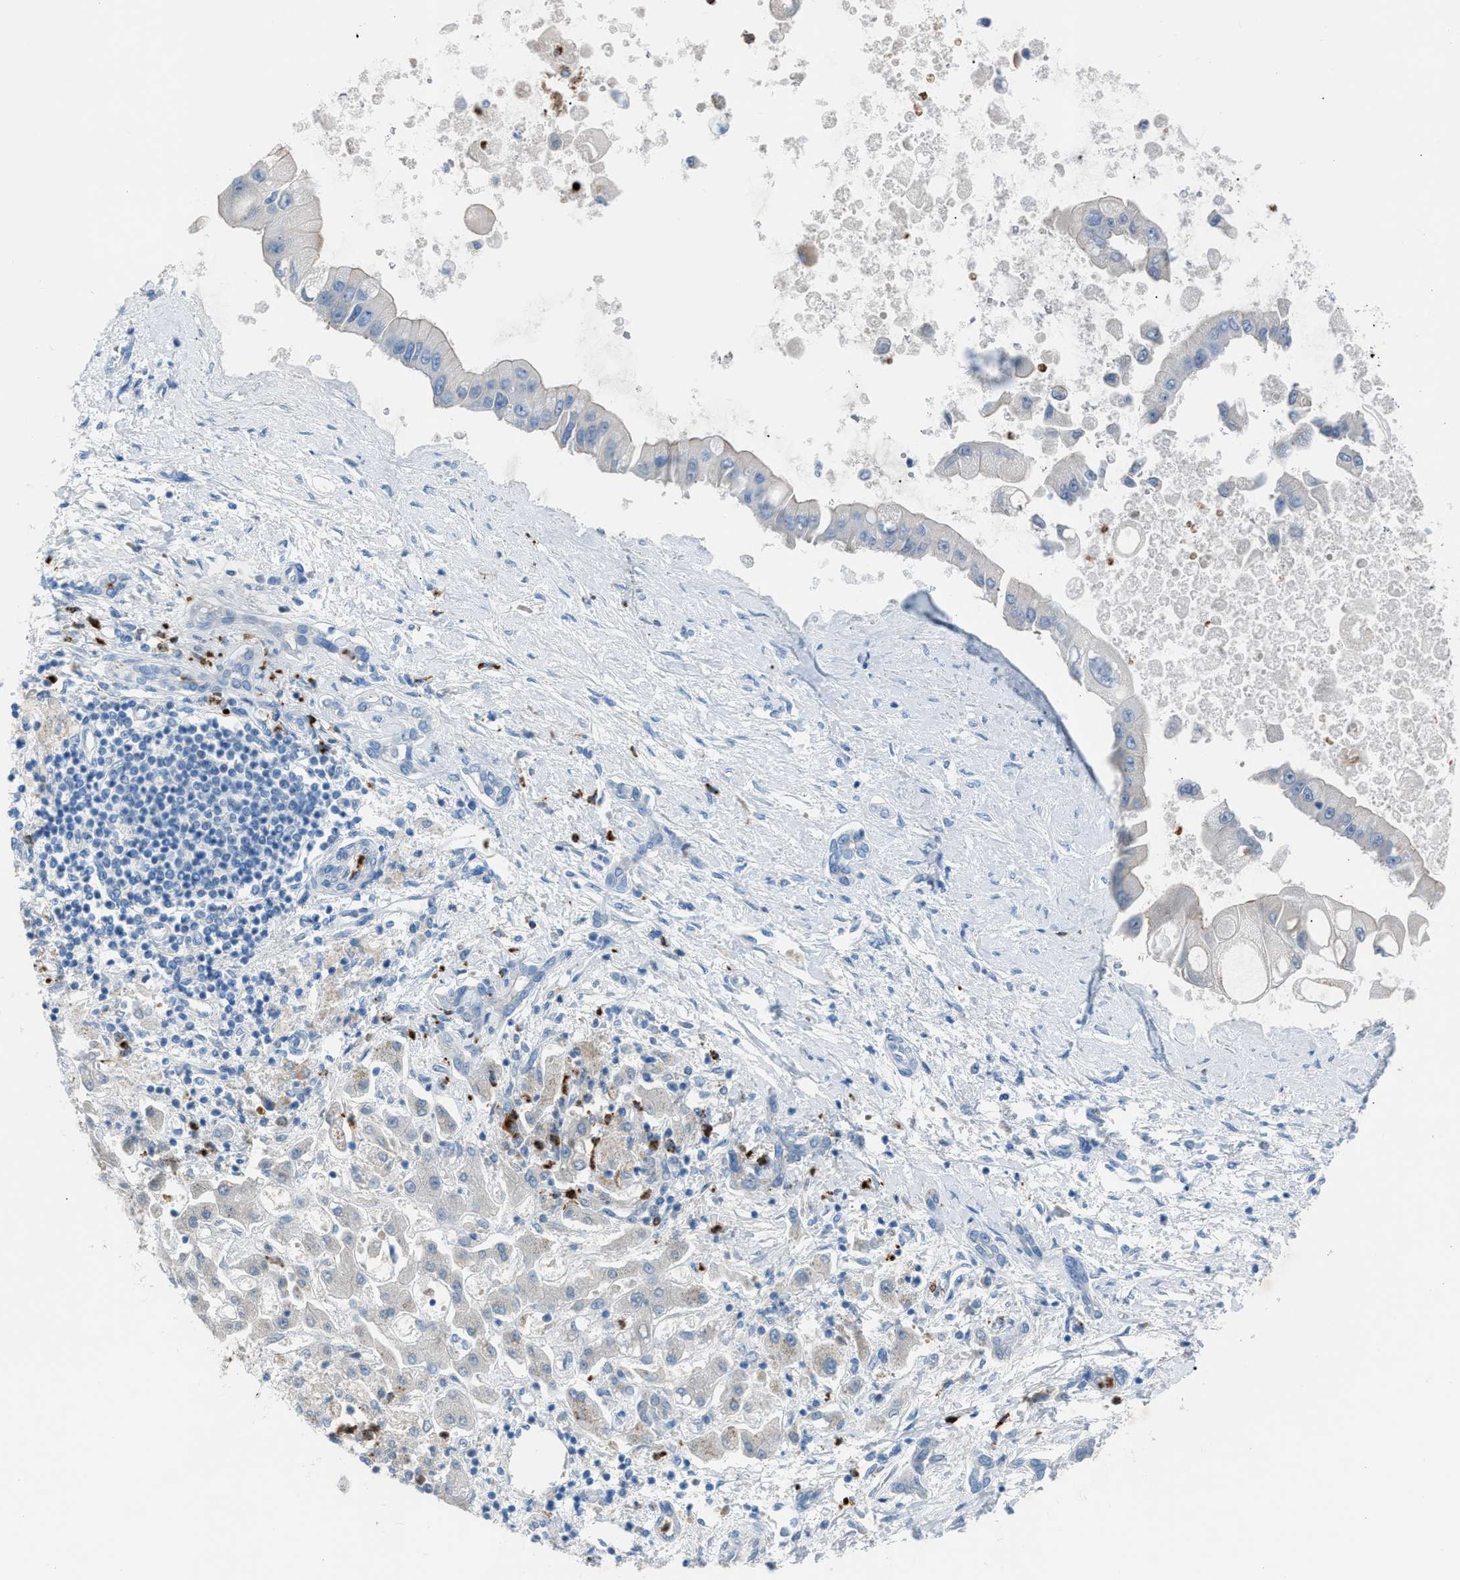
{"staining": {"intensity": "negative", "quantity": "none", "location": "none"}, "tissue": "liver cancer", "cell_type": "Tumor cells", "image_type": "cancer", "snomed": [{"axis": "morphology", "description": "Cholangiocarcinoma"}, {"axis": "topography", "description": "Liver"}], "caption": "IHC of cholangiocarcinoma (liver) exhibits no staining in tumor cells.", "gene": "CFAP77", "patient": {"sex": "male", "age": 50}}